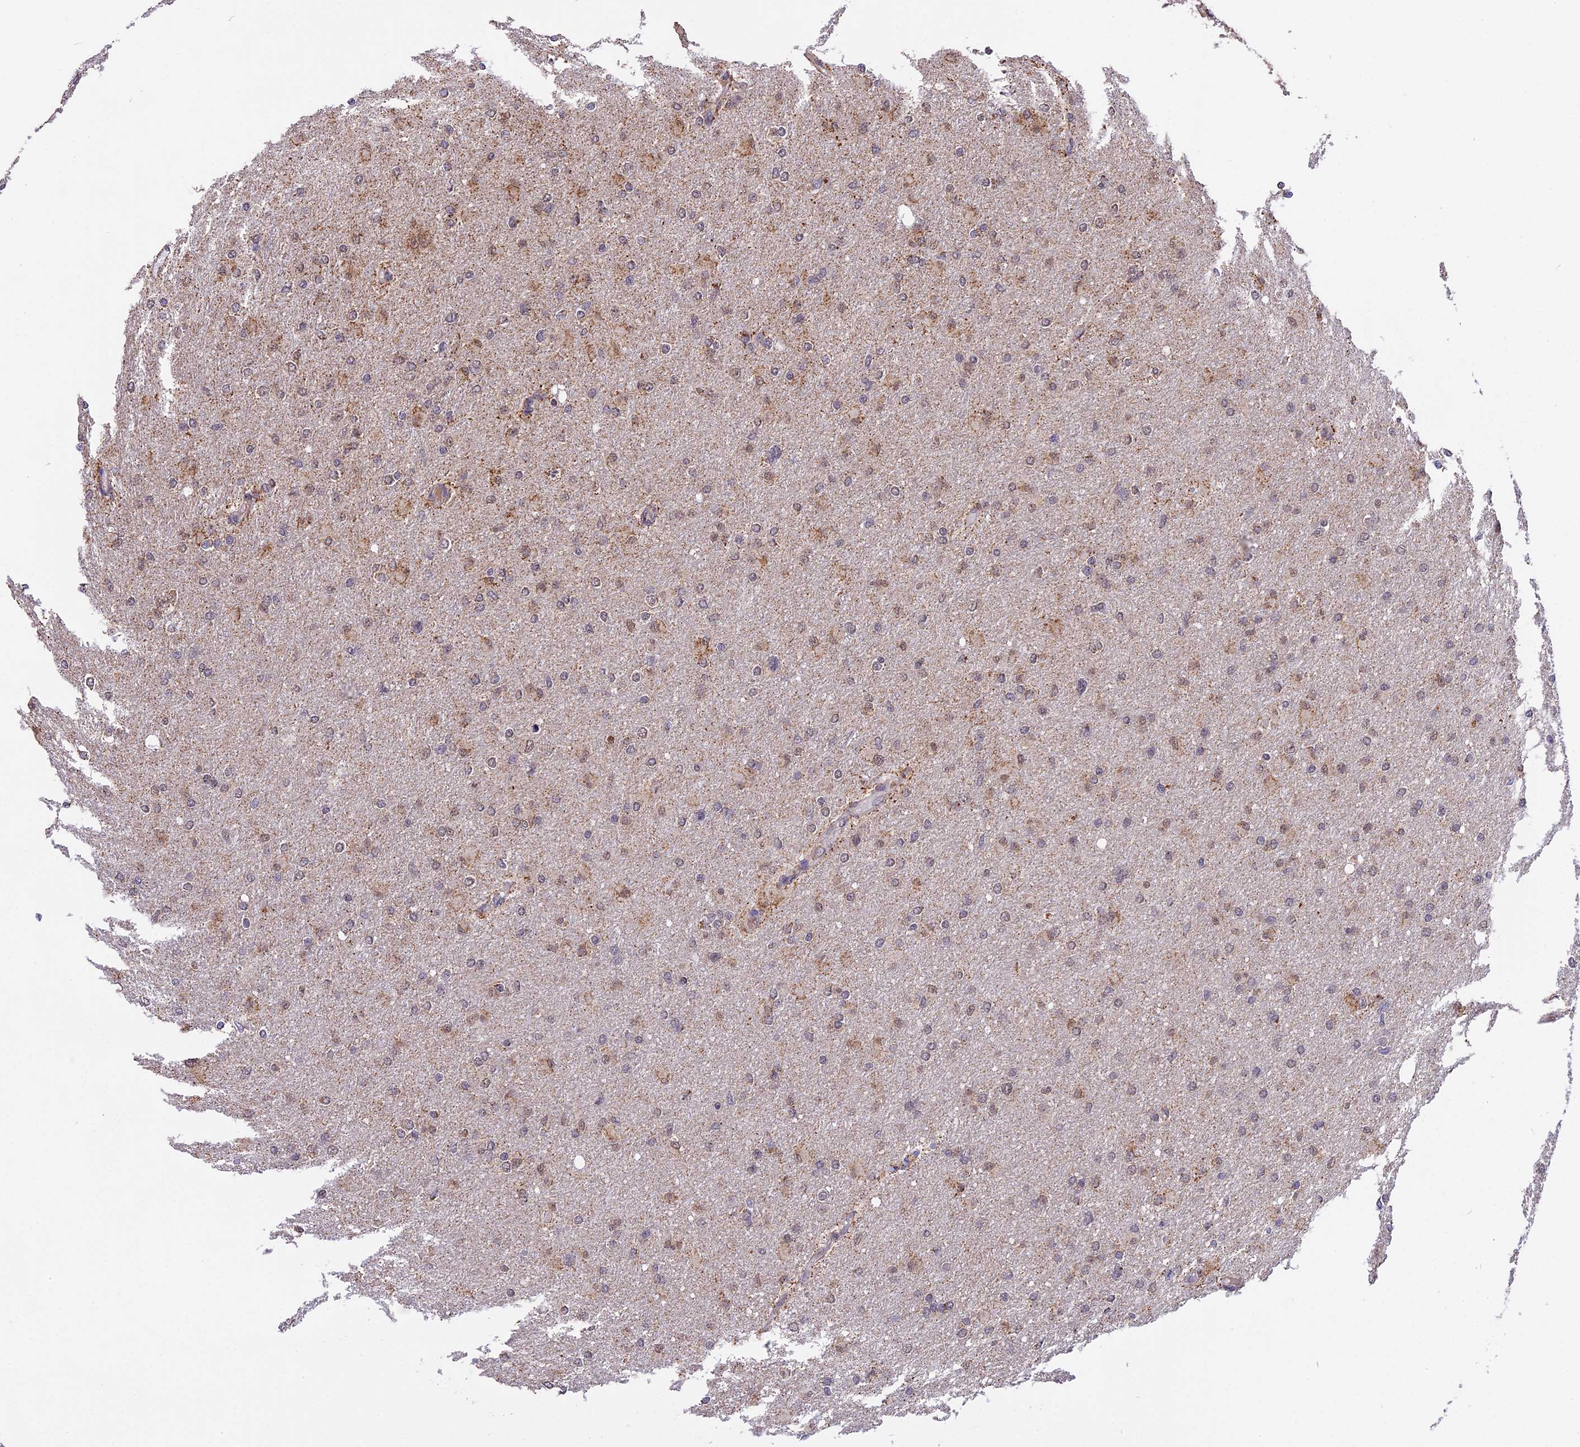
{"staining": {"intensity": "weak", "quantity": "25%-75%", "location": "cytoplasmic/membranous,nuclear"}, "tissue": "glioma", "cell_type": "Tumor cells", "image_type": "cancer", "snomed": [{"axis": "morphology", "description": "Glioma, malignant, High grade"}, {"axis": "topography", "description": "Cerebral cortex"}], "caption": "Weak cytoplasmic/membranous and nuclear protein staining is present in about 25%-75% of tumor cells in malignant glioma (high-grade).", "gene": "RERGL", "patient": {"sex": "female", "age": 36}}